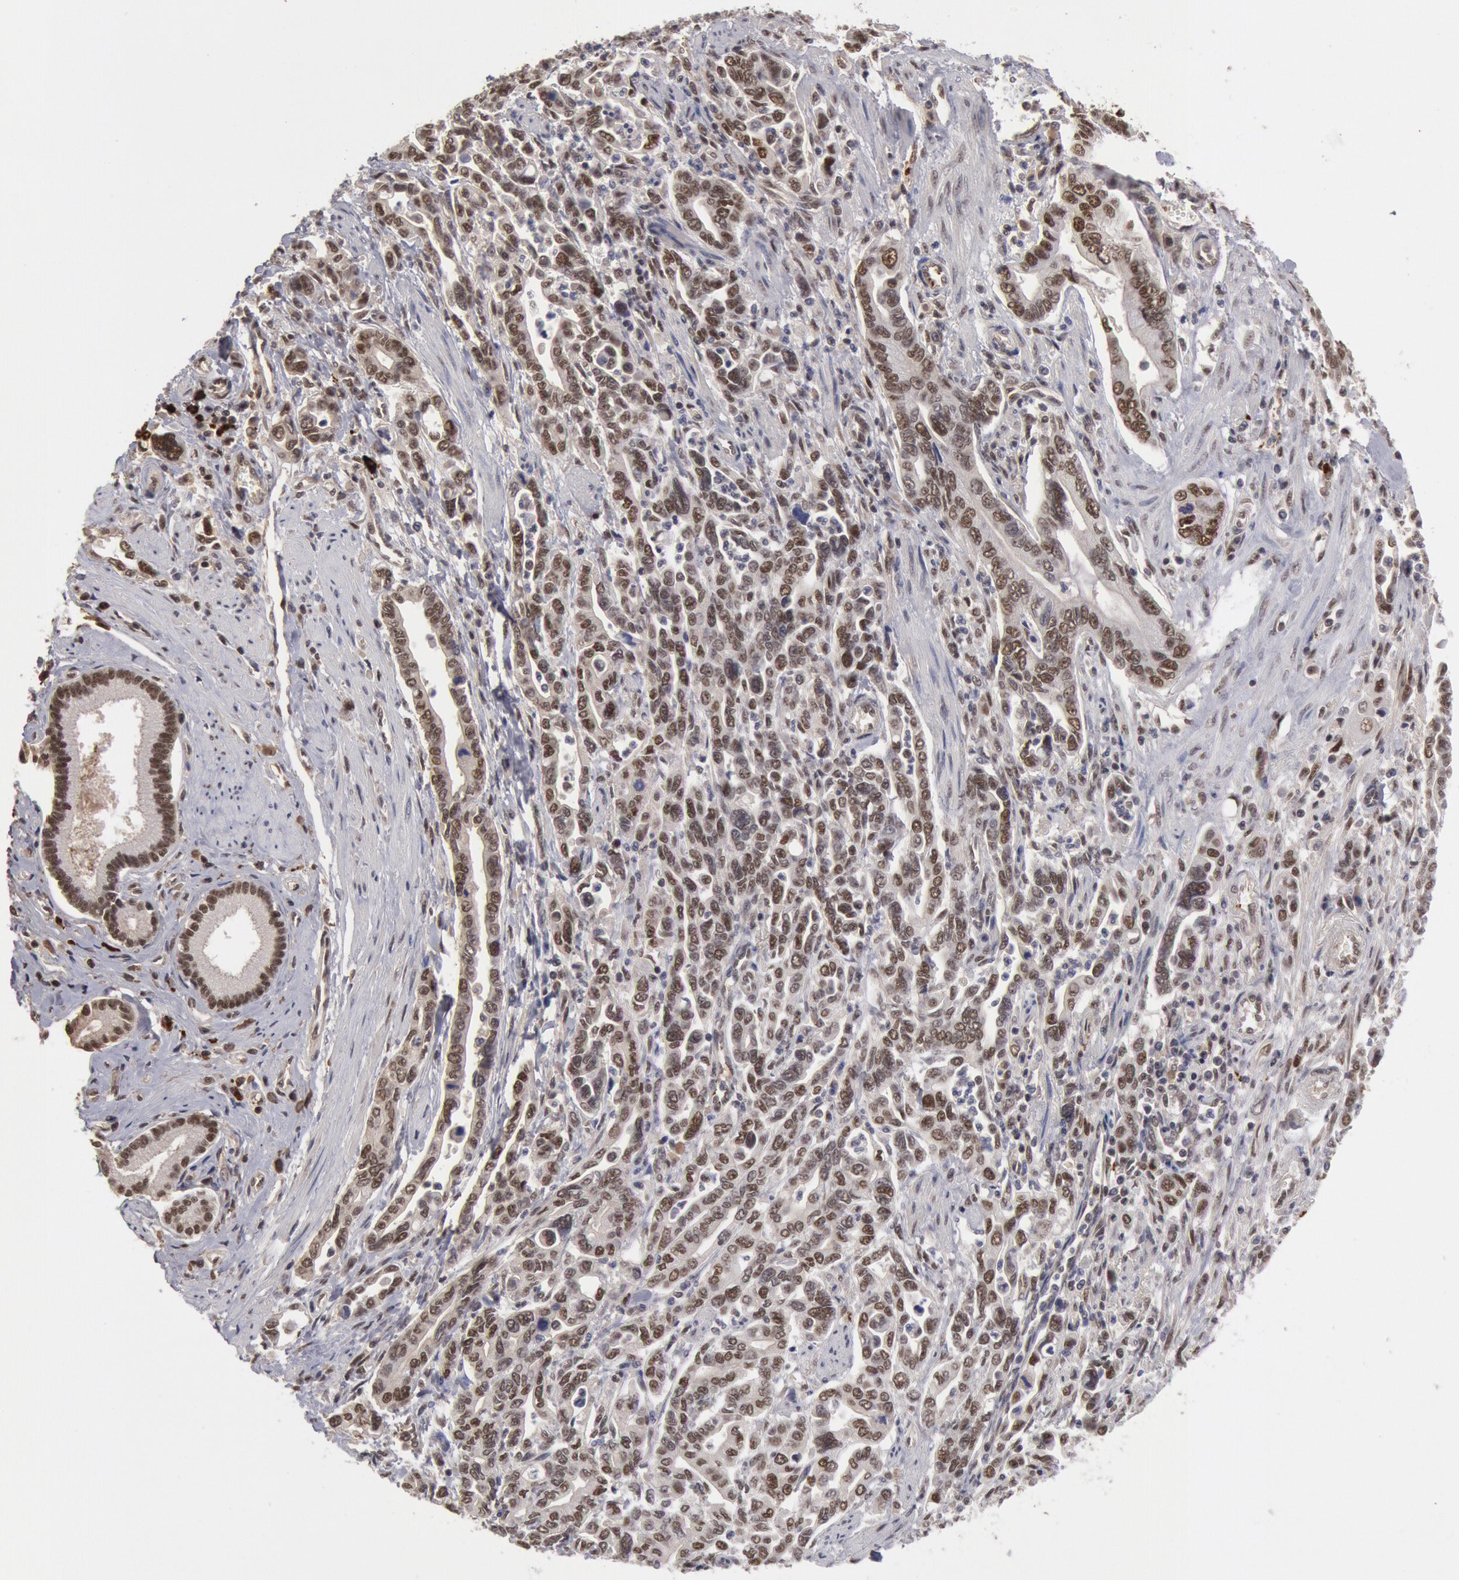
{"staining": {"intensity": "weak", "quantity": "25%-75%", "location": "nuclear"}, "tissue": "pancreatic cancer", "cell_type": "Tumor cells", "image_type": "cancer", "snomed": [{"axis": "morphology", "description": "Adenocarcinoma, NOS"}, {"axis": "topography", "description": "Pancreas"}], "caption": "Approximately 25%-75% of tumor cells in human adenocarcinoma (pancreatic) display weak nuclear protein staining as visualized by brown immunohistochemical staining.", "gene": "PPP4R3B", "patient": {"sex": "female", "age": 57}}